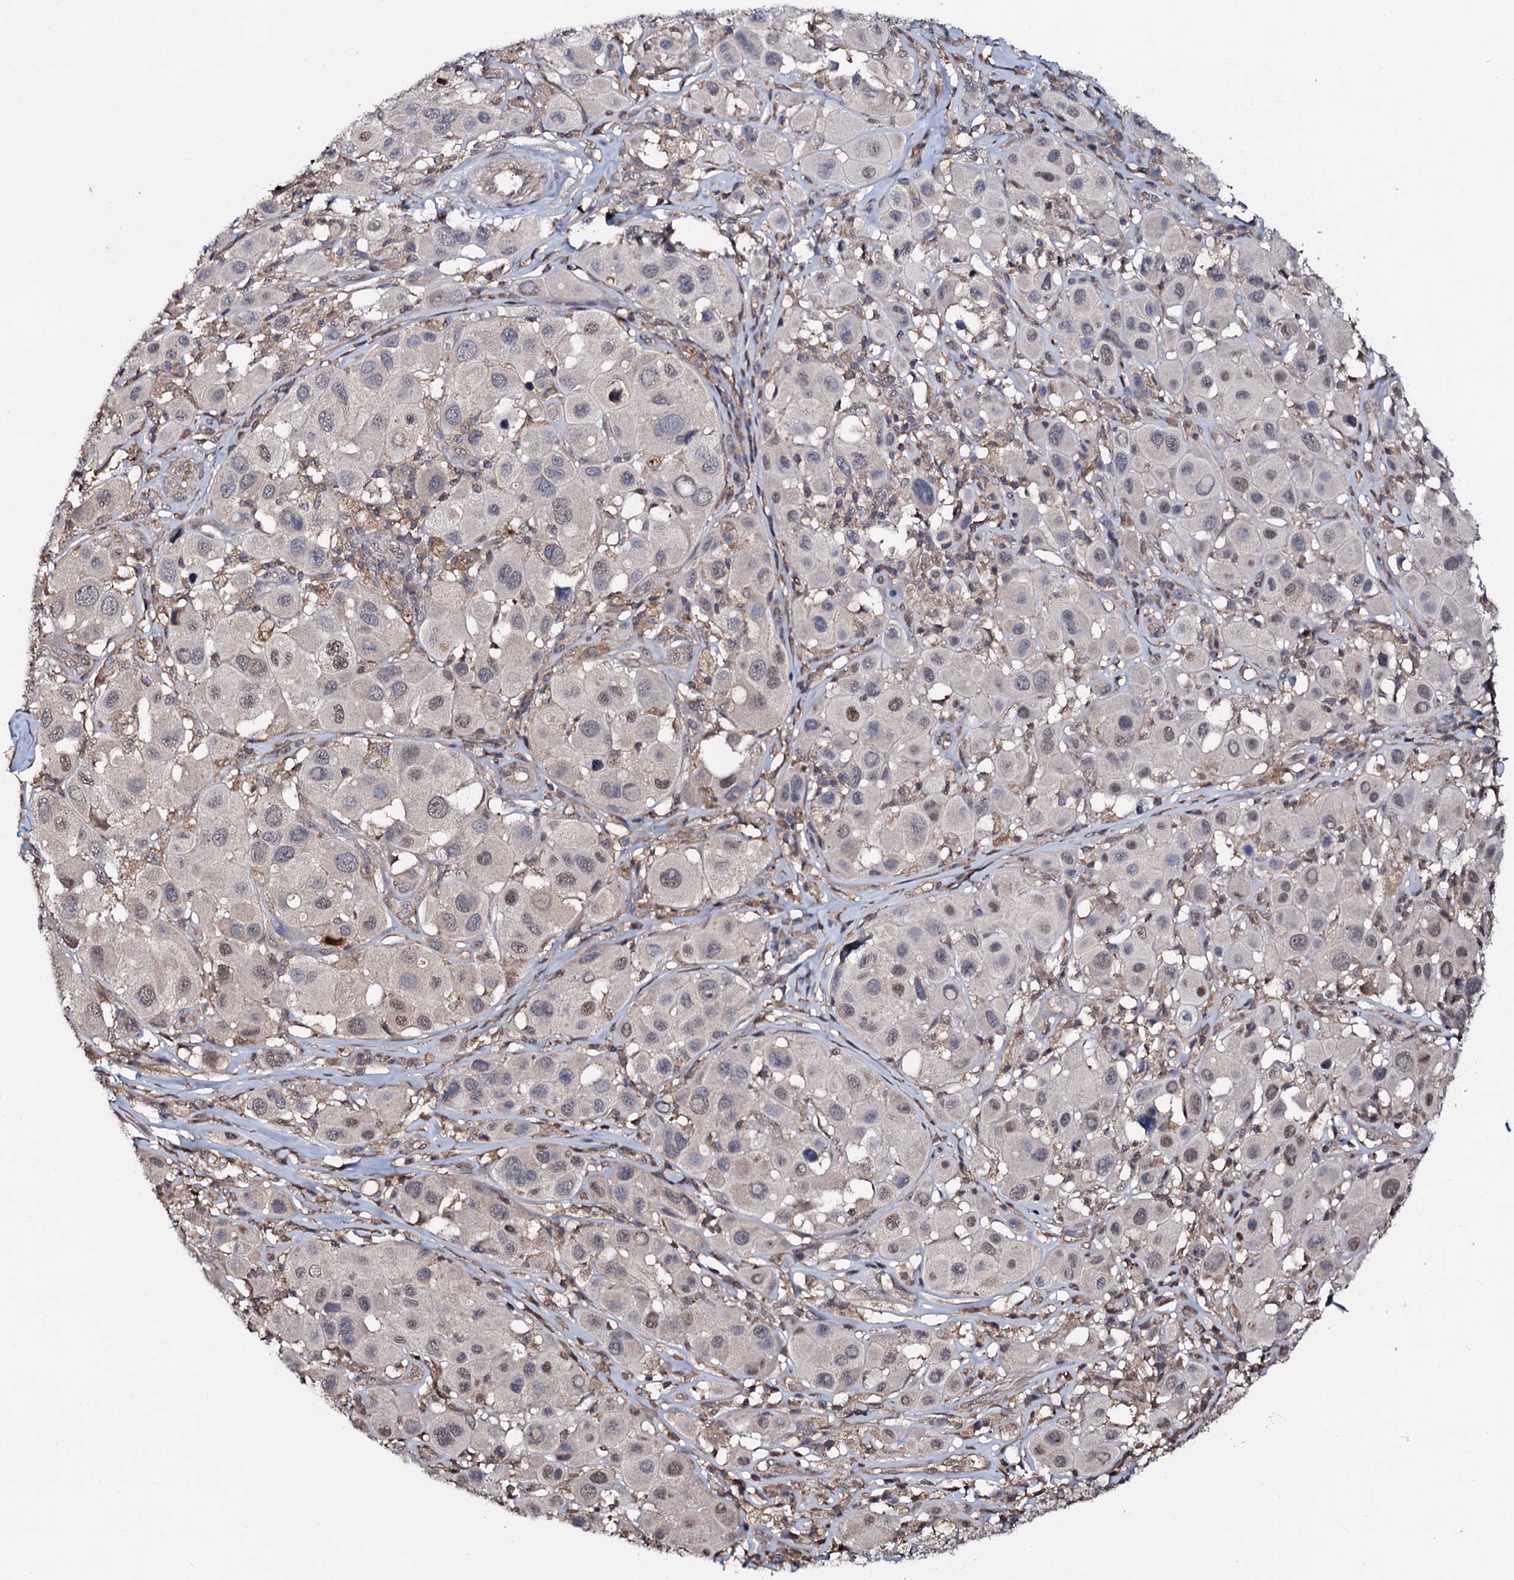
{"staining": {"intensity": "negative", "quantity": "none", "location": "none"}, "tissue": "melanoma", "cell_type": "Tumor cells", "image_type": "cancer", "snomed": [{"axis": "morphology", "description": "Malignant melanoma, Metastatic site"}, {"axis": "topography", "description": "Skin"}], "caption": "The immunohistochemistry micrograph has no significant positivity in tumor cells of melanoma tissue.", "gene": "COG6", "patient": {"sex": "male", "age": 41}}